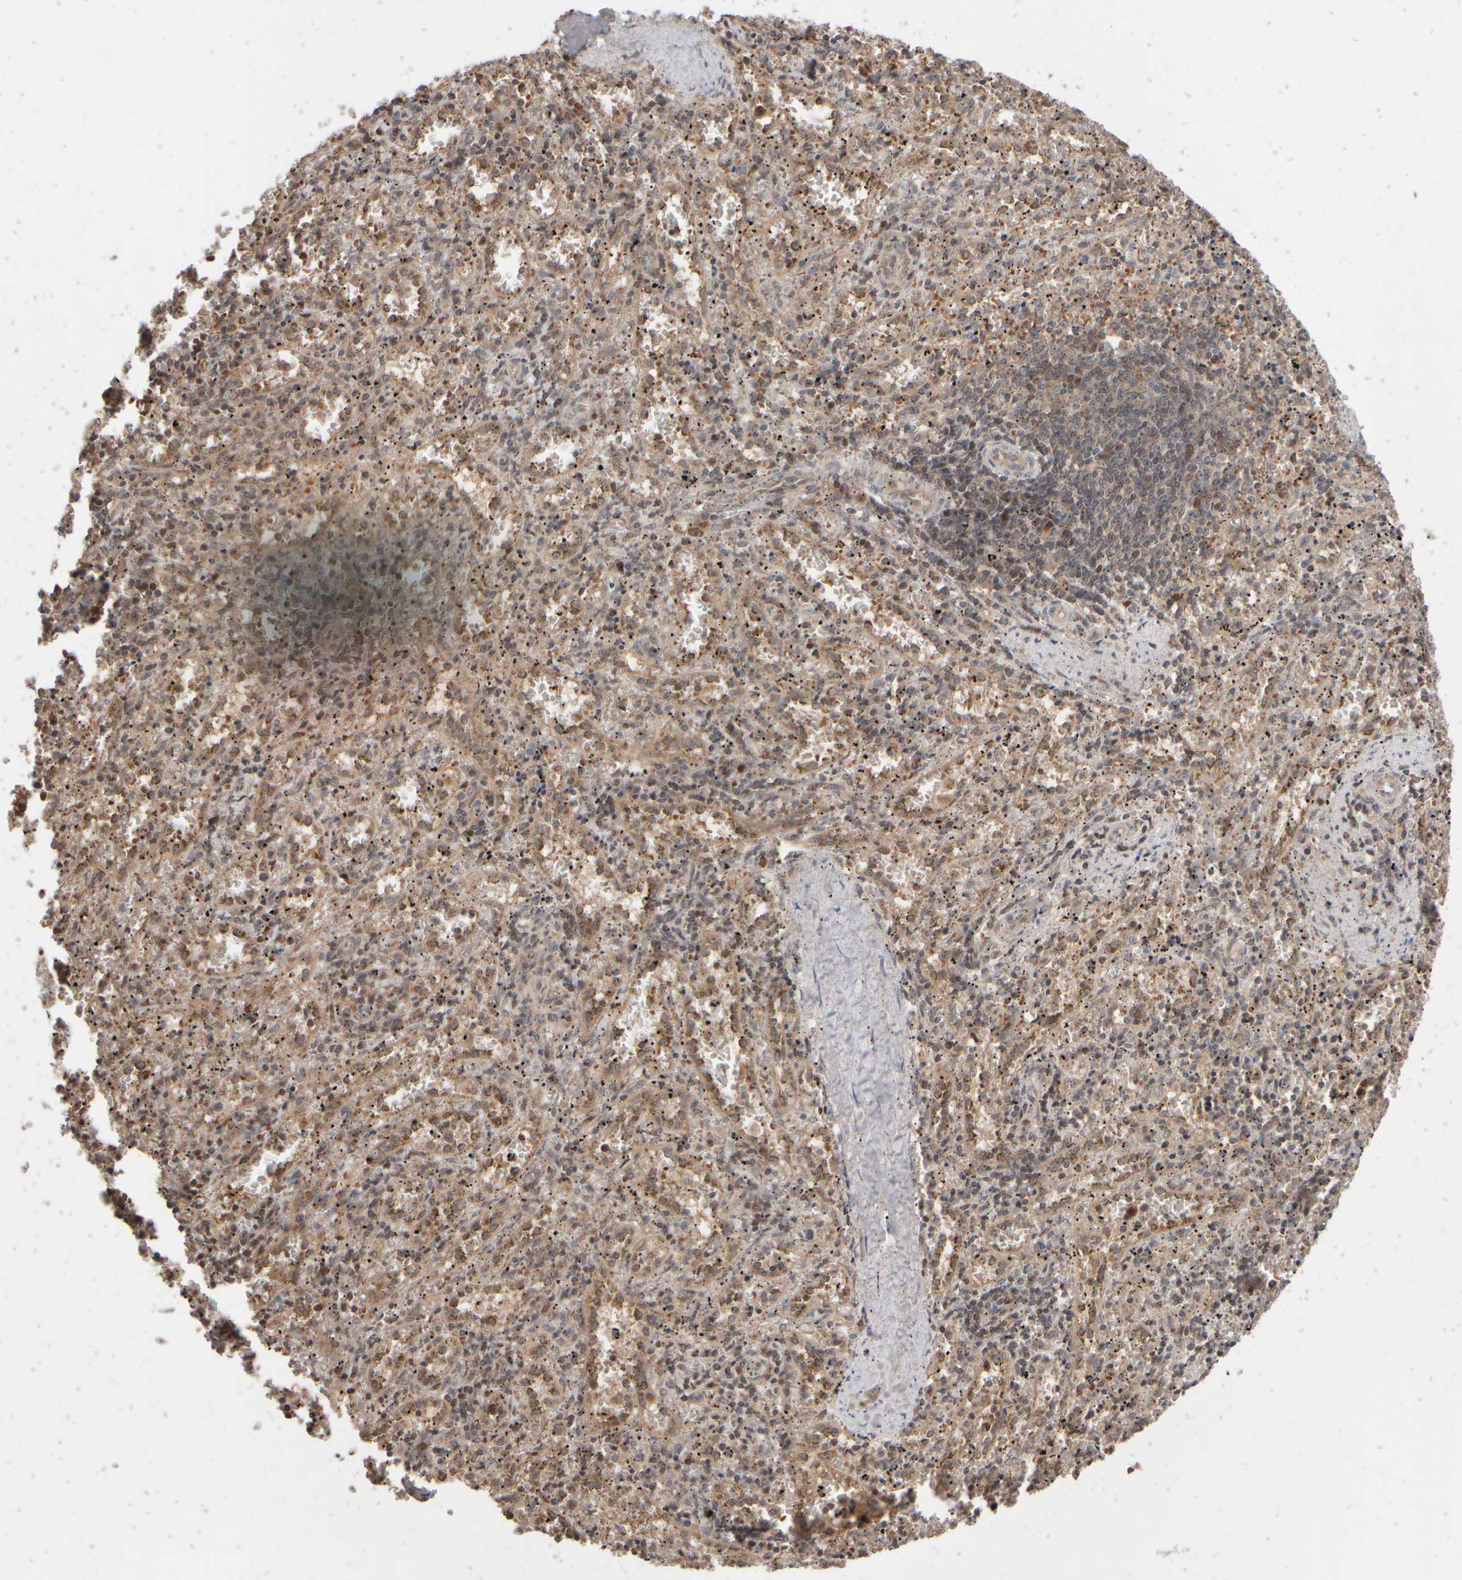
{"staining": {"intensity": "moderate", "quantity": "25%-75%", "location": "cytoplasmic/membranous"}, "tissue": "spleen", "cell_type": "Cells in red pulp", "image_type": "normal", "snomed": [{"axis": "morphology", "description": "Normal tissue, NOS"}, {"axis": "topography", "description": "Spleen"}], "caption": "Immunohistochemistry (DAB) staining of benign spleen reveals moderate cytoplasmic/membranous protein expression in about 25%-75% of cells in red pulp. (DAB = brown stain, brightfield microscopy at high magnification).", "gene": "ABHD11", "patient": {"sex": "male", "age": 11}}